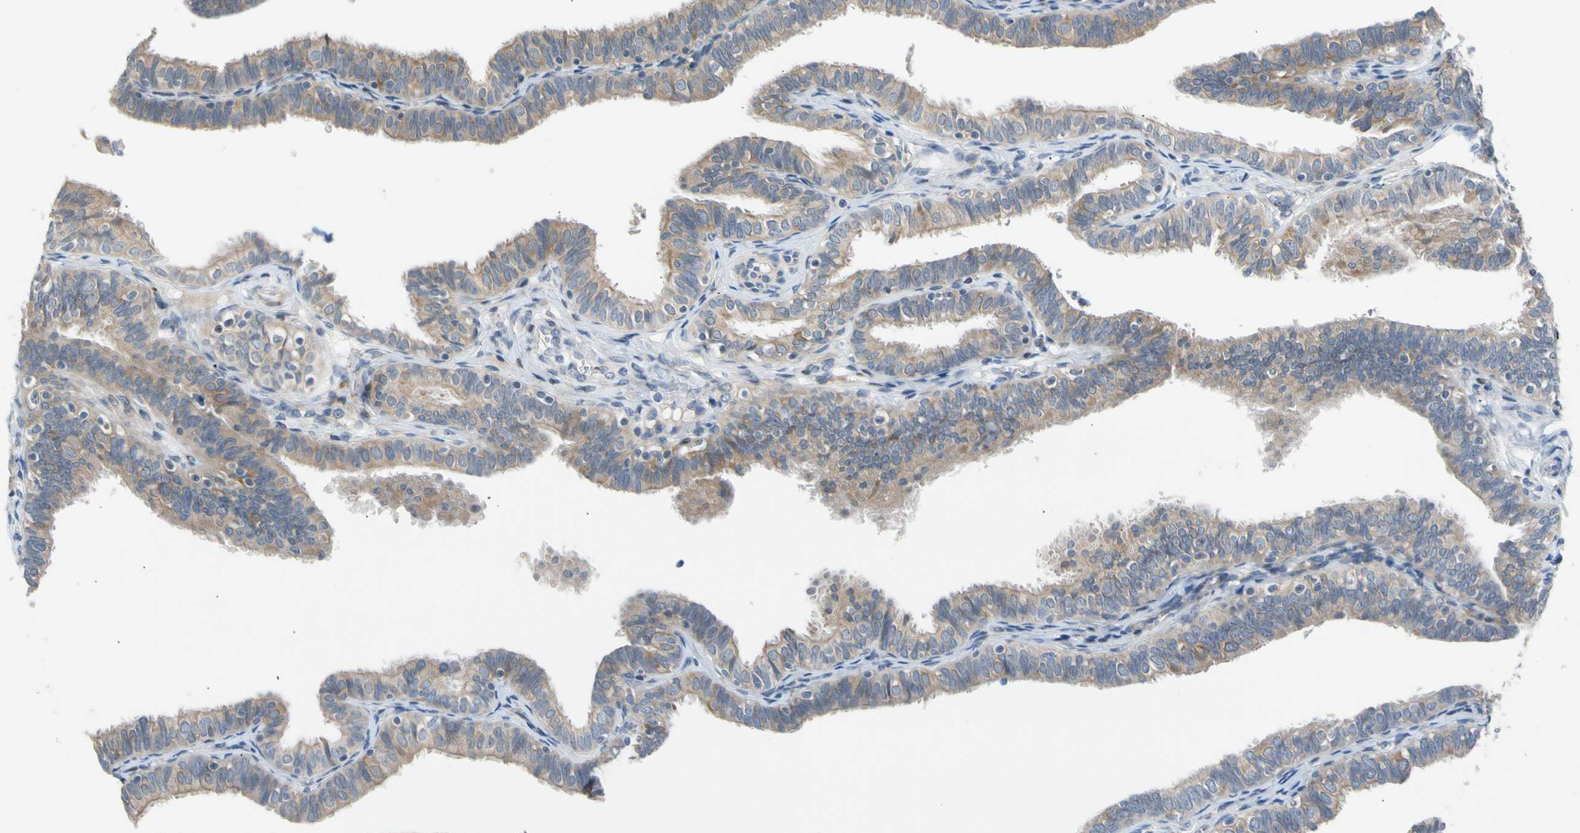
{"staining": {"intensity": "moderate", "quantity": ">75%", "location": "cytoplasmic/membranous"}, "tissue": "fallopian tube", "cell_type": "Glandular cells", "image_type": "normal", "snomed": [{"axis": "morphology", "description": "Normal tissue, NOS"}, {"axis": "topography", "description": "Fallopian tube"}], "caption": "An immunohistochemistry (IHC) micrograph of benign tissue is shown. Protein staining in brown highlights moderate cytoplasmic/membranous positivity in fallopian tube within glandular cells. (DAB (3,3'-diaminobenzidine) IHC with brightfield microscopy, high magnification).", "gene": "CNST", "patient": {"sex": "female", "age": 46}}